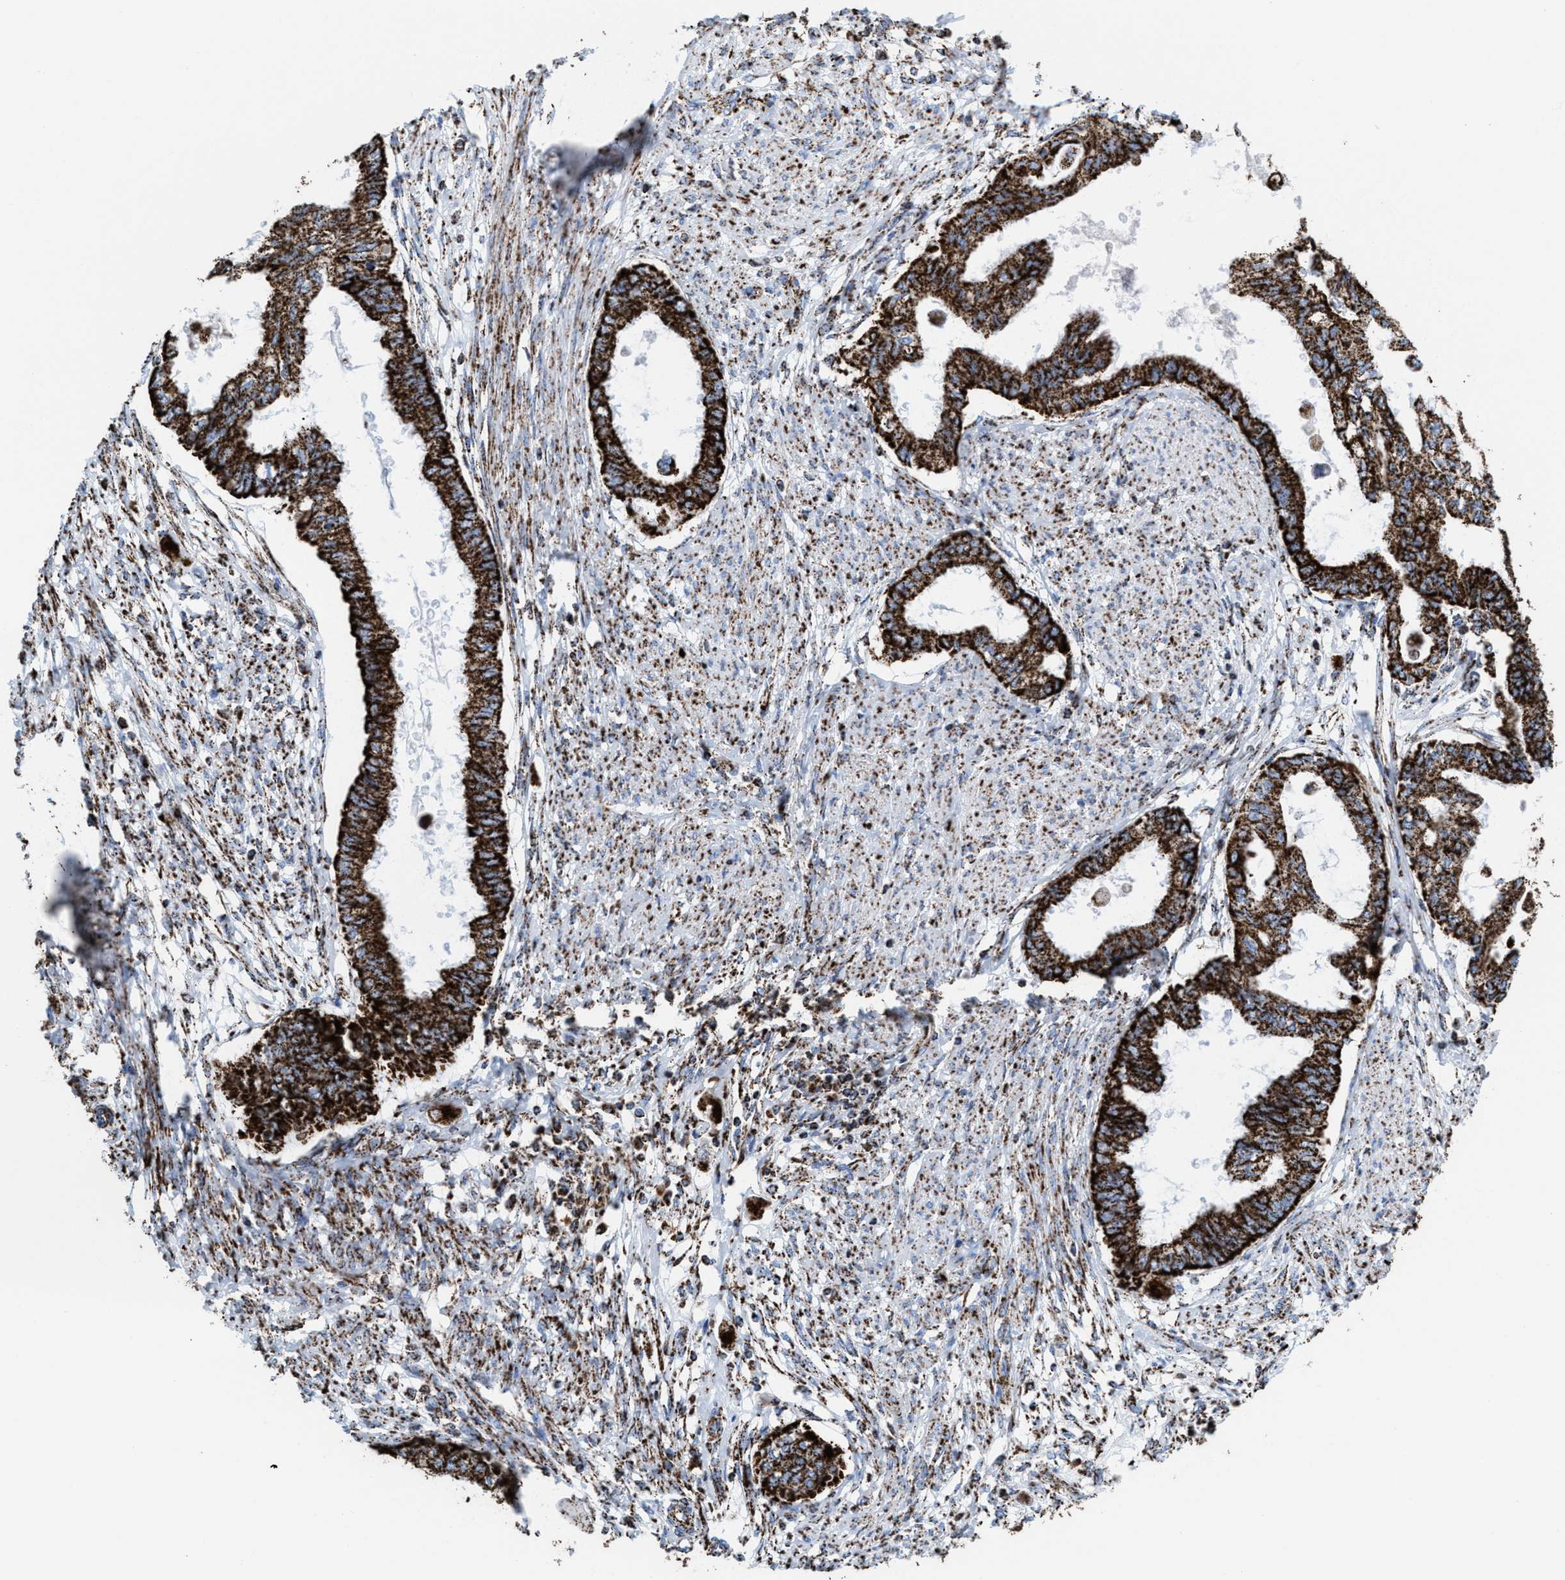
{"staining": {"intensity": "strong", "quantity": ">75%", "location": "cytoplasmic/membranous"}, "tissue": "cervical cancer", "cell_type": "Tumor cells", "image_type": "cancer", "snomed": [{"axis": "morphology", "description": "Normal tissue, NOS"}, {"axis": "morphology", "description": "Adenocarcinoma, NOS"}, {"axis": "topography", "description": "Cervix"}, {"axis": "topography", "description": "Endometrium"}], "caption": "Immunohistochemistry of human cervical cancer (adenocarcinoma) demonstrates high levels of strong cytoplasmic/membranous expression in about >75% of tumor cells.", "gene": "ECHS1", "patient": {"sex": "female", "age": 86}}